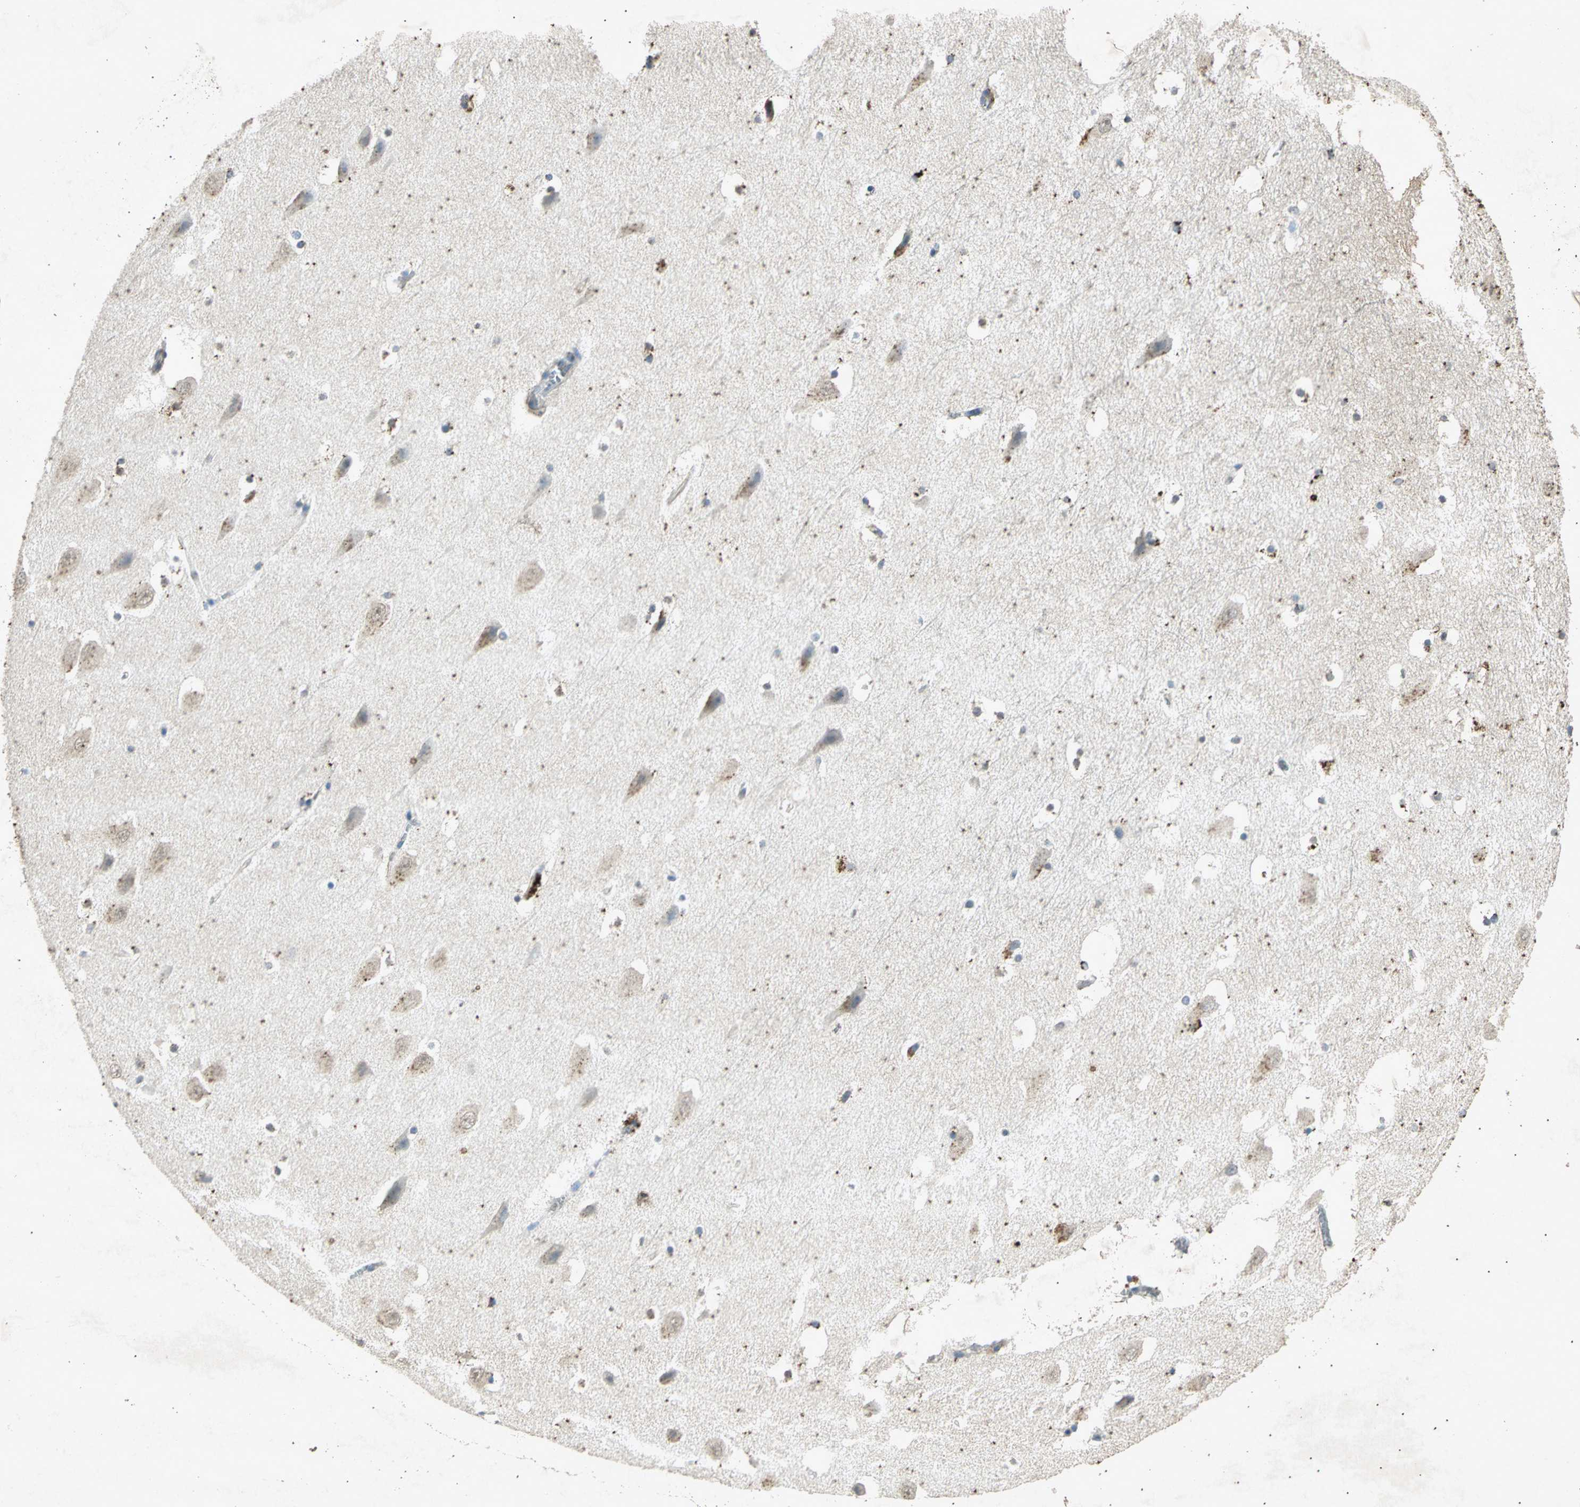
{"staining": {"intensity": "negative", "quantity": "none", "location": "none"}, "tissue": "hippocampus", "cell_type": "Glial cells", "image_type": "normal", "snomed": [{"axis": "morphology", "description": "Normal tissue, NOS"}, {"axis": "topography", "description": "Hippocampus"}], "caption": "DAB (3,3'-diaminobenzidine) immunohistochemical staining of benign human hippocampus demonstrates no significant staining in glial cells.", "gene": "PSEN1", "patient": {"sex": "male", "age": 45}}